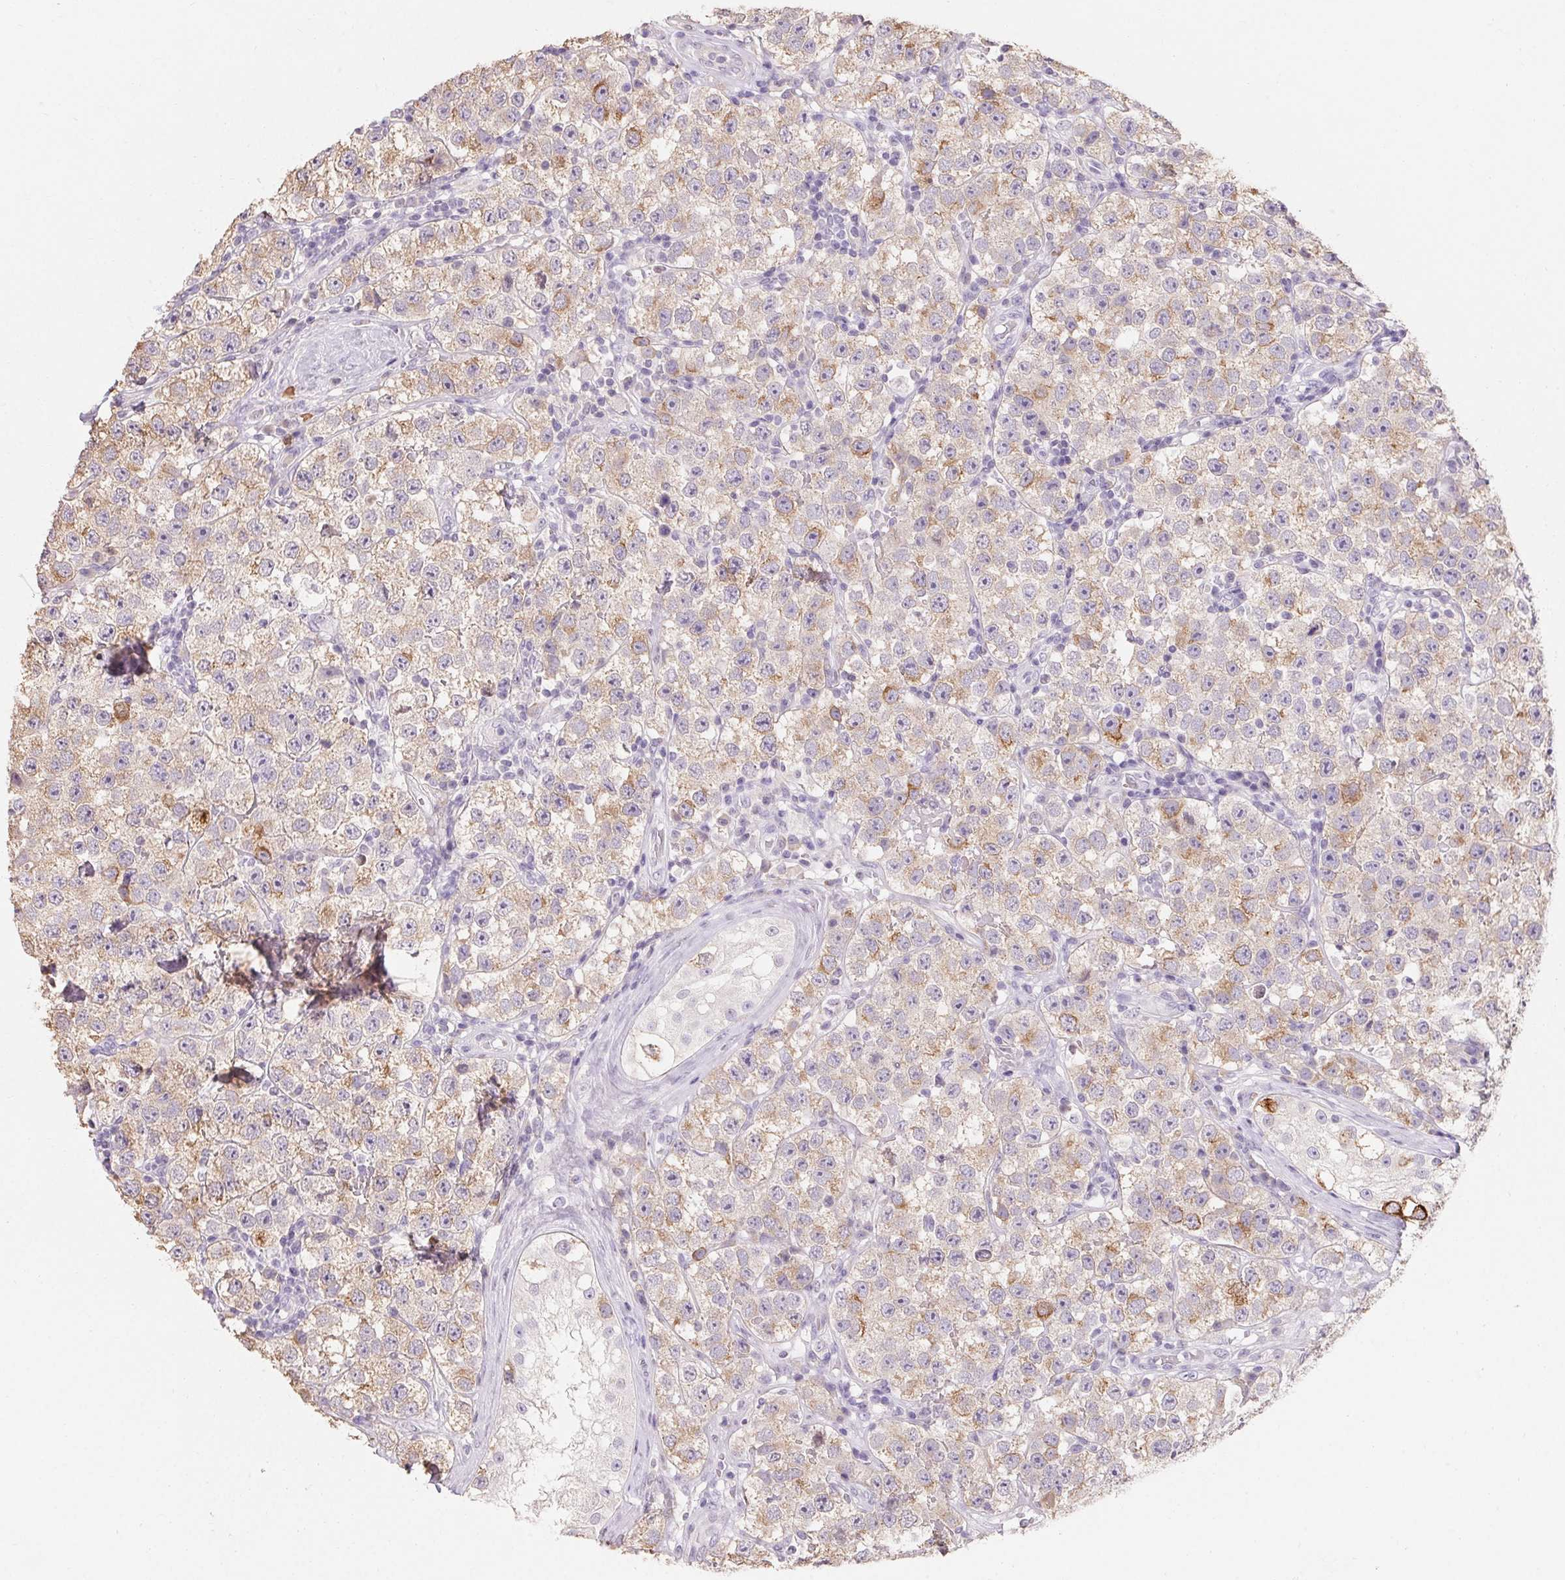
{"staining": {"intensity": "weak", "quantity": "25%-75%", "location": "cytoplasmic/membranous"}, "tissue": "testis cancer", "cell_type": "Tumor cells", "image_type": "cancer", "snomed": [{"axis": "morphology", "description": "Seminoma, NOS"}, {"axis": "topography", "description": "Testis"}], "caption": "Immunohistochemistry (IHC) photomicrograph of neoplastic tissue: human testis cancer (seminoma) stained using immunohistochemistry (IHC) shows low levels of weak protein expression localized specifically in the cytoplasmic/membranous of tumor cells, appearing as a cytoplasmic/membranous brown color.", "gene": "MAP7D2", "patient": {"sex": "male", "age": 34}}